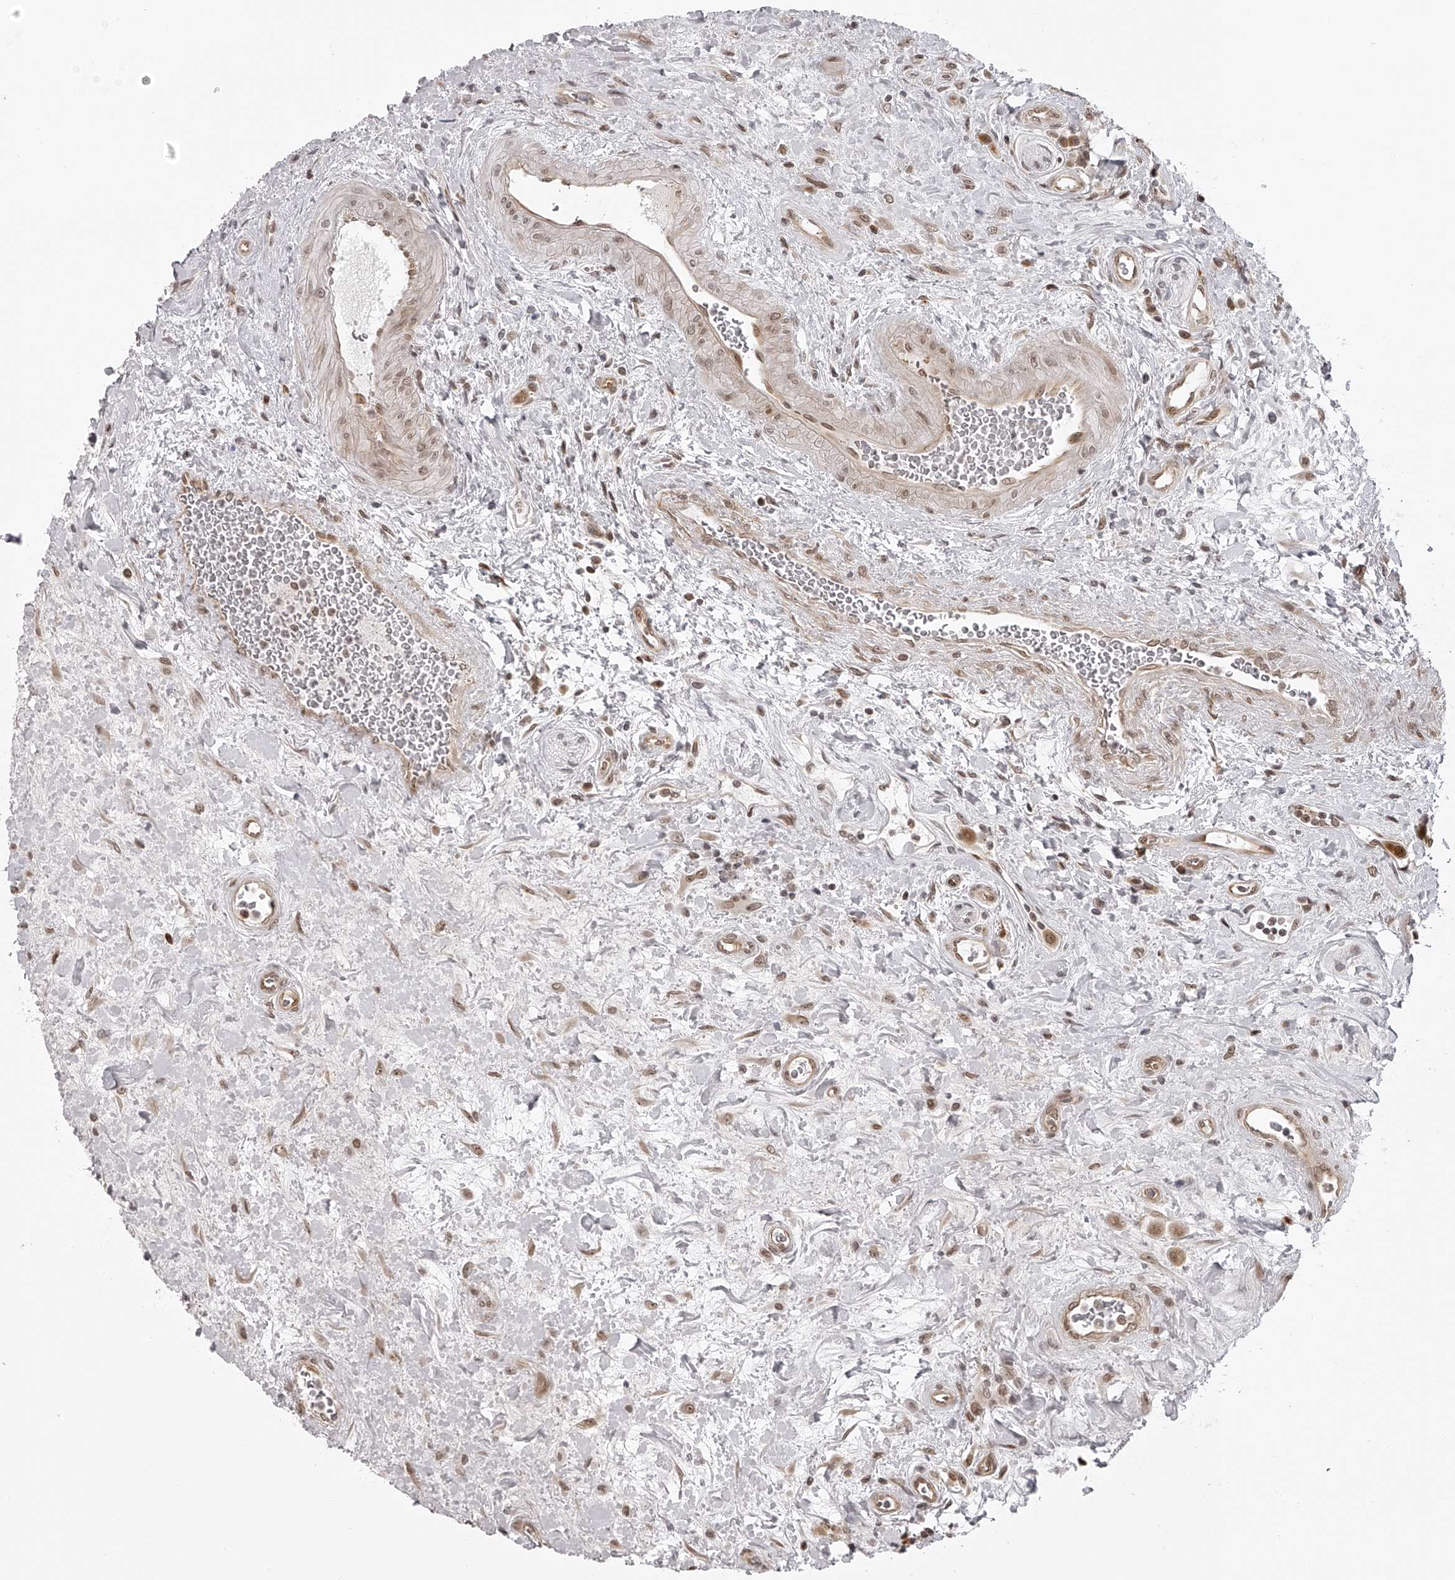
{"staining": {"intensity": "moderate", "quantity": ">75%", "location": "nuclear"}, "tissue": "urothelial cancer", "cell_type": "Tumor cells", "image_type": "cancer", "snomed": [{"axis": "morphology", "description": "Urothelial carcinoma, High grade"}, {"axis": "topography", "description": "Urinary bladder"}], "caption": "Tumor cells exhibit medium levels of moderate nuclear staining in approximately >75% of cells in human high-grade urothelial carcinoma.", "gene": "ODF2L", "patient": {"sex": "male", "age": 50}}